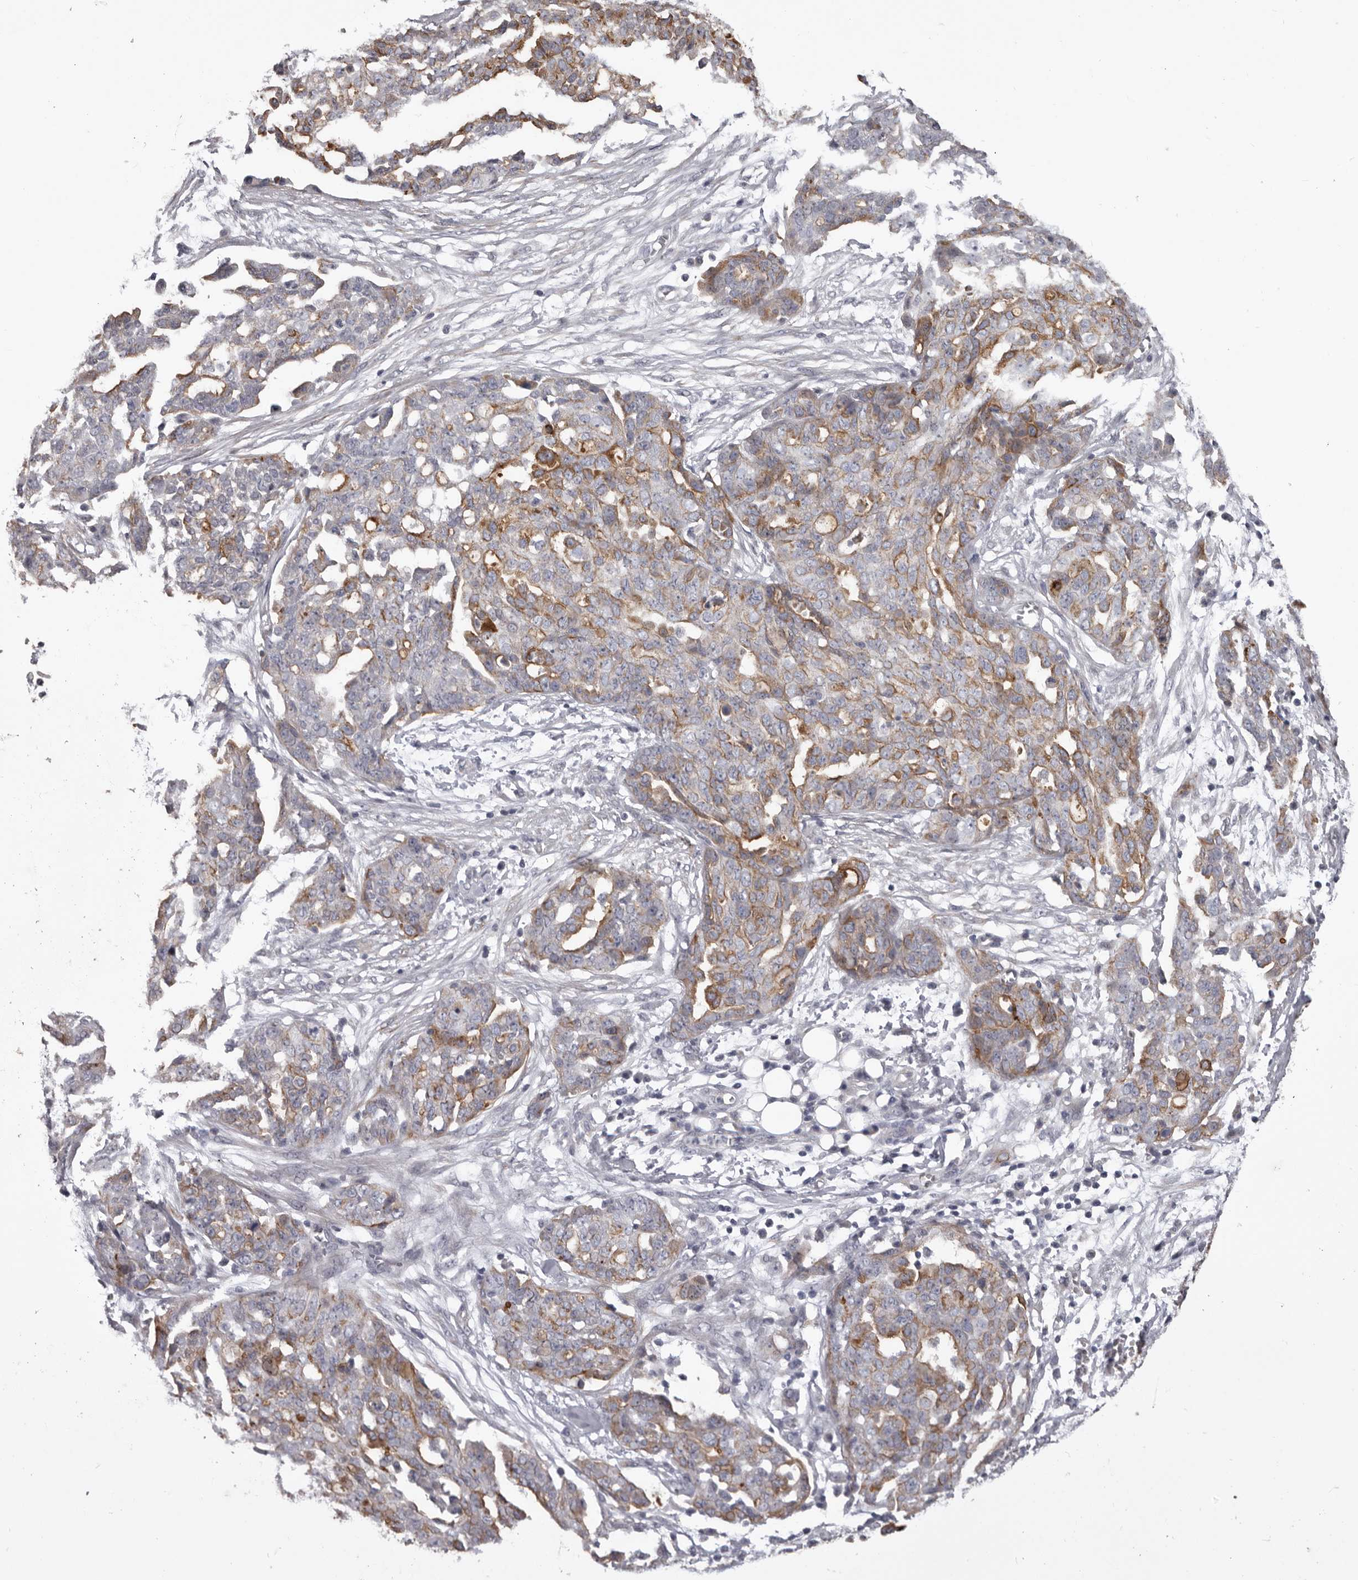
{"staining": {"intensity": "moderate", "quantity": "25%-75%", "location": "cytoplasmic/membranous"}, "tissue": "ovarian cancer", "cell_type": "Tumor cells", "image_type": "cancer", "snomed": [{"axis": "morphology", "description": "Cystadenocarcinoma, serous, NOS"}, {"axis": "topography", "description": "Soft tissue"}, {"axis": "topography", "description": "Ovary"}], "caption": "There is medium levels of moderate cytoplasmic/membranous staining in tumor cells of ovarian cancer, as demonstrated by immunohistochemical staining (brown color).", "gene": "LPAR6", "patient": {"sex": "female", "age": 57}}